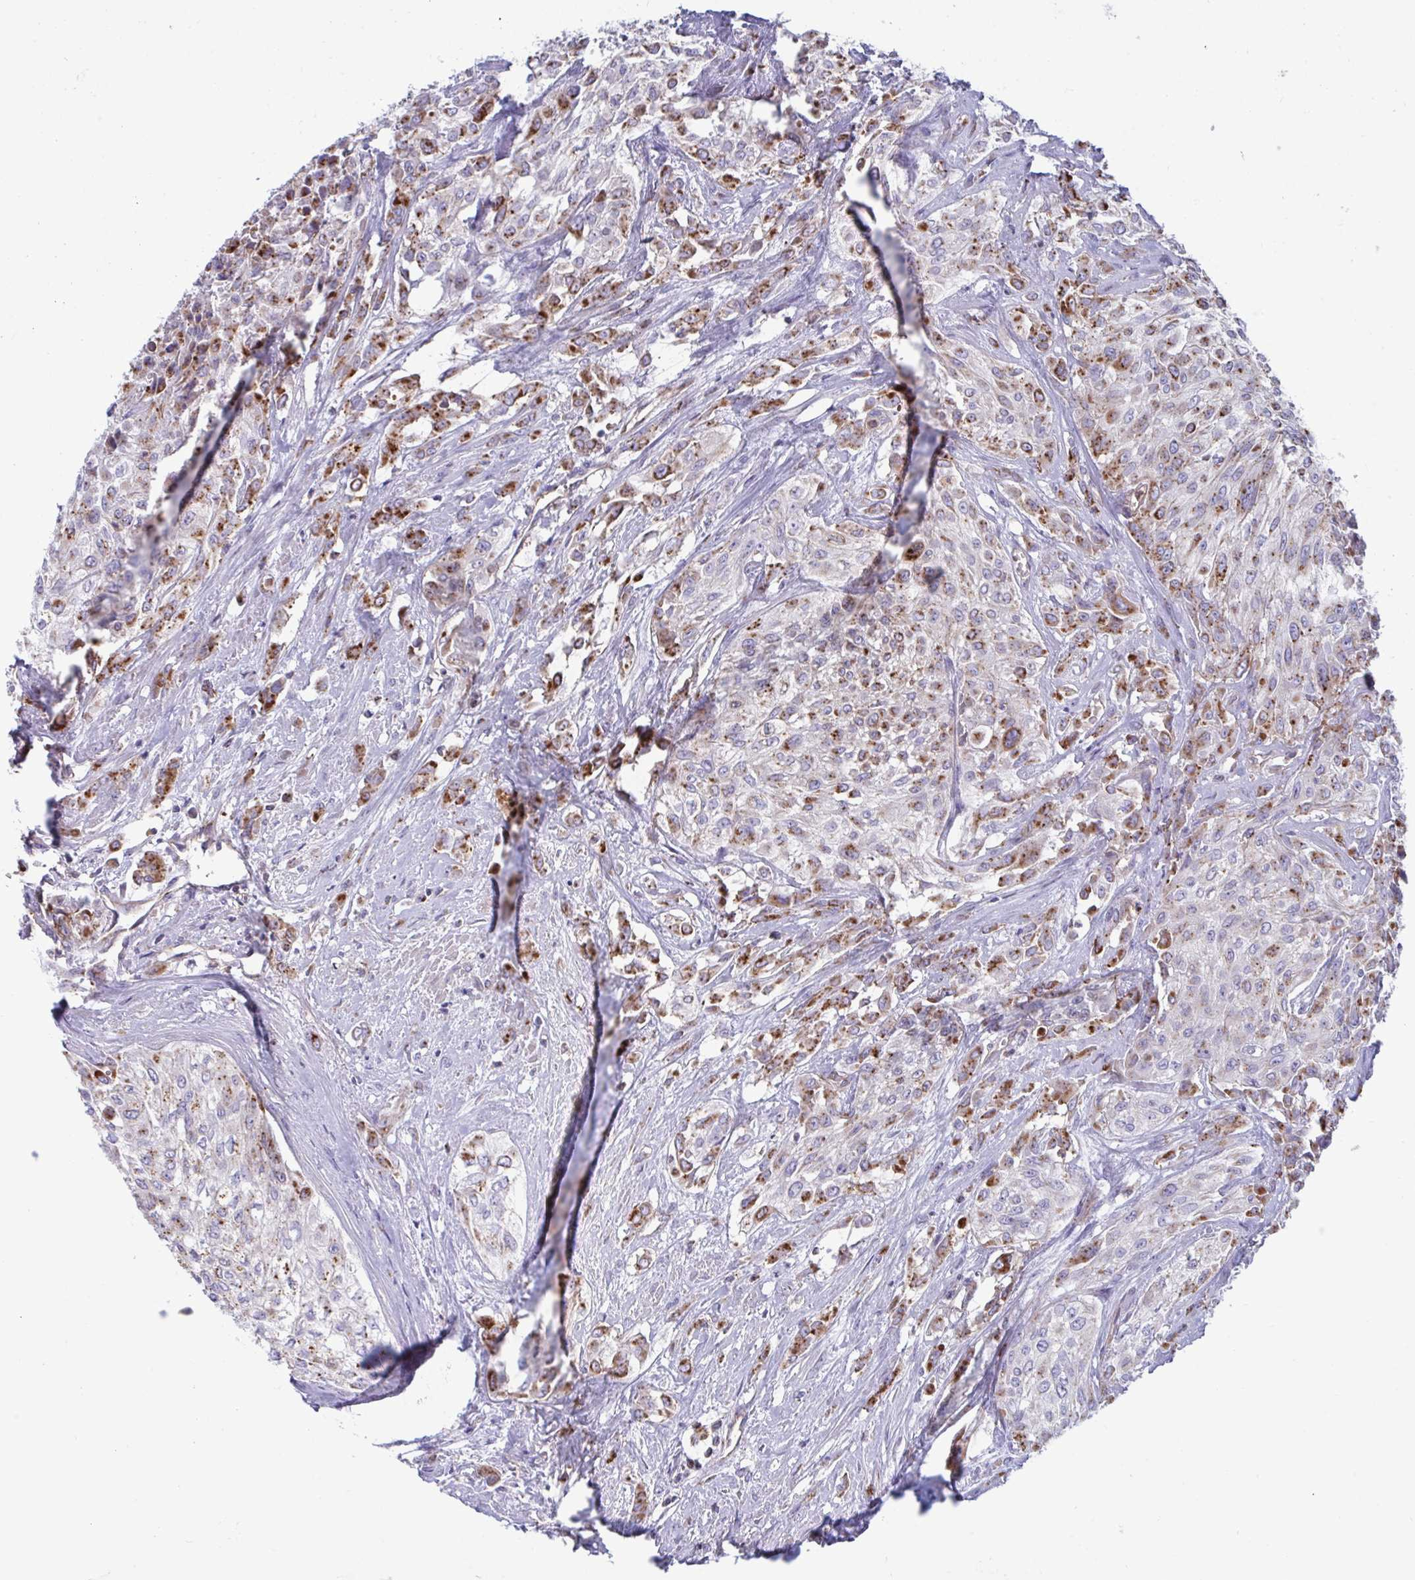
{"staining": {"intensity": "moderate", "quantity": "25%-75%", "location": "cytoplasmic/membranous"}, "tissue": "urothelial cancer", "cell_type": "Tumor cells", "image_type": "cancer", "snomed": [{"axis": "morphology", "description": "Urothelial carcinoma, High grade"}, {"axis": "topography", "description": "Urinary bladder"}], "caption": "Urothelial carcinoma (high-grade) stained with IHC displays moderate cytoplasmic/membranous staining in approximately 25%-75% of tumor cells. The protein is shown in brown color, while the nuclei are stained blue.", "gene": "SLC9A6", "patient": {"sex": "male", "age": 57}}